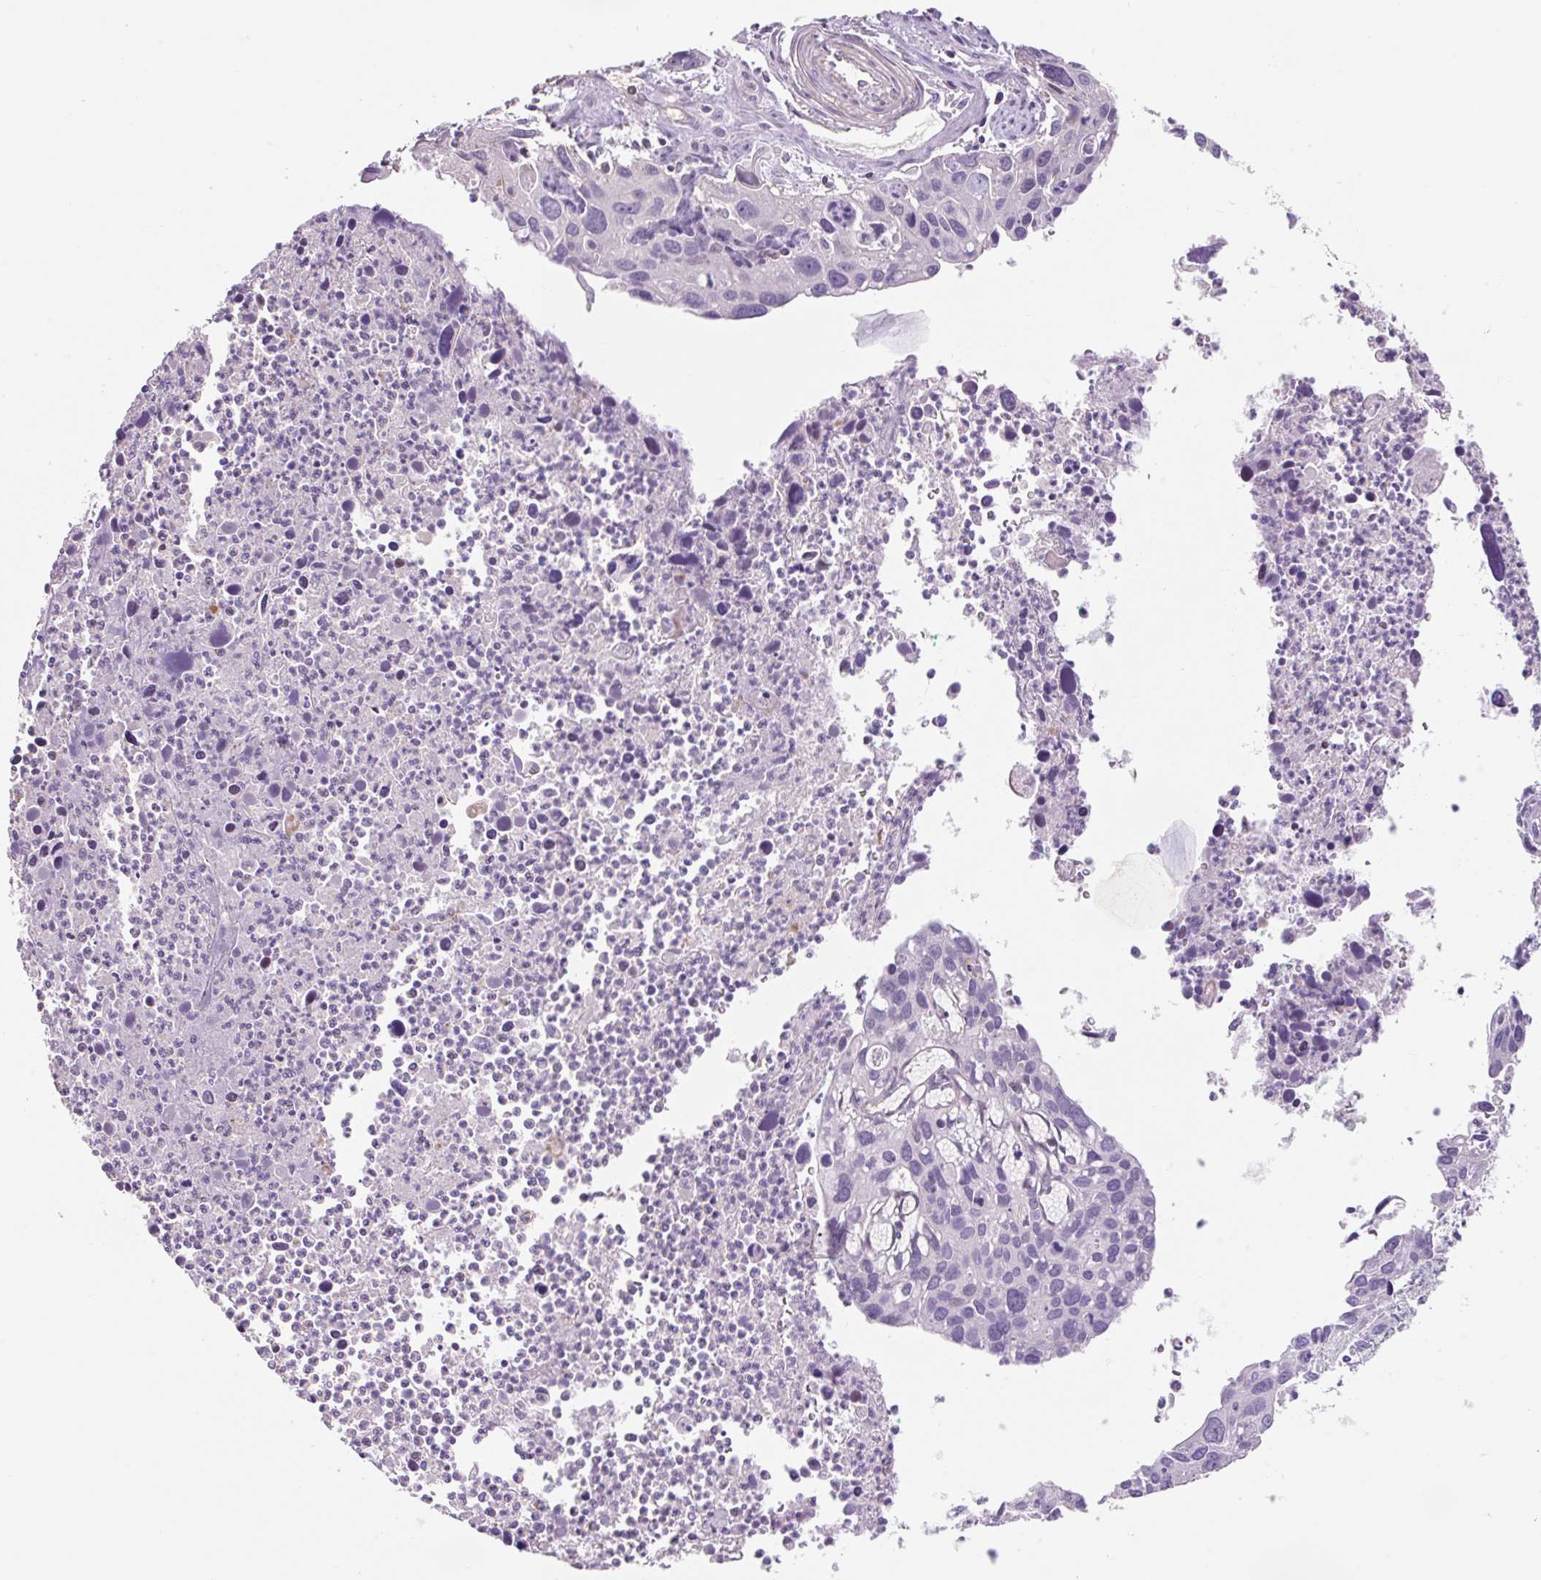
{"staining": {"intensity": "negative", "quantity": "none", "location": "none"}, "tissue": "cervical cancer", "cell_type": "Tumor cells", "image_type": "cancer", "snomed": [{"axis": "morphology", "description": "Squamous cell carcinoma, NOS"}, {"axis": "topography", "description": "Cervix"}], "caption": "DAB (3,3'-diaminobenzidine) immunohistochemical staining of cervical squamous cell carcinoma reveals no significant staining in tumor cells. (DAB (3,3'-diaminobenzidine) immunohistochemistry with hematoxylin counter stain).", "gene": "ZNF552", "patient": {"sex": "female", "age": 55}}